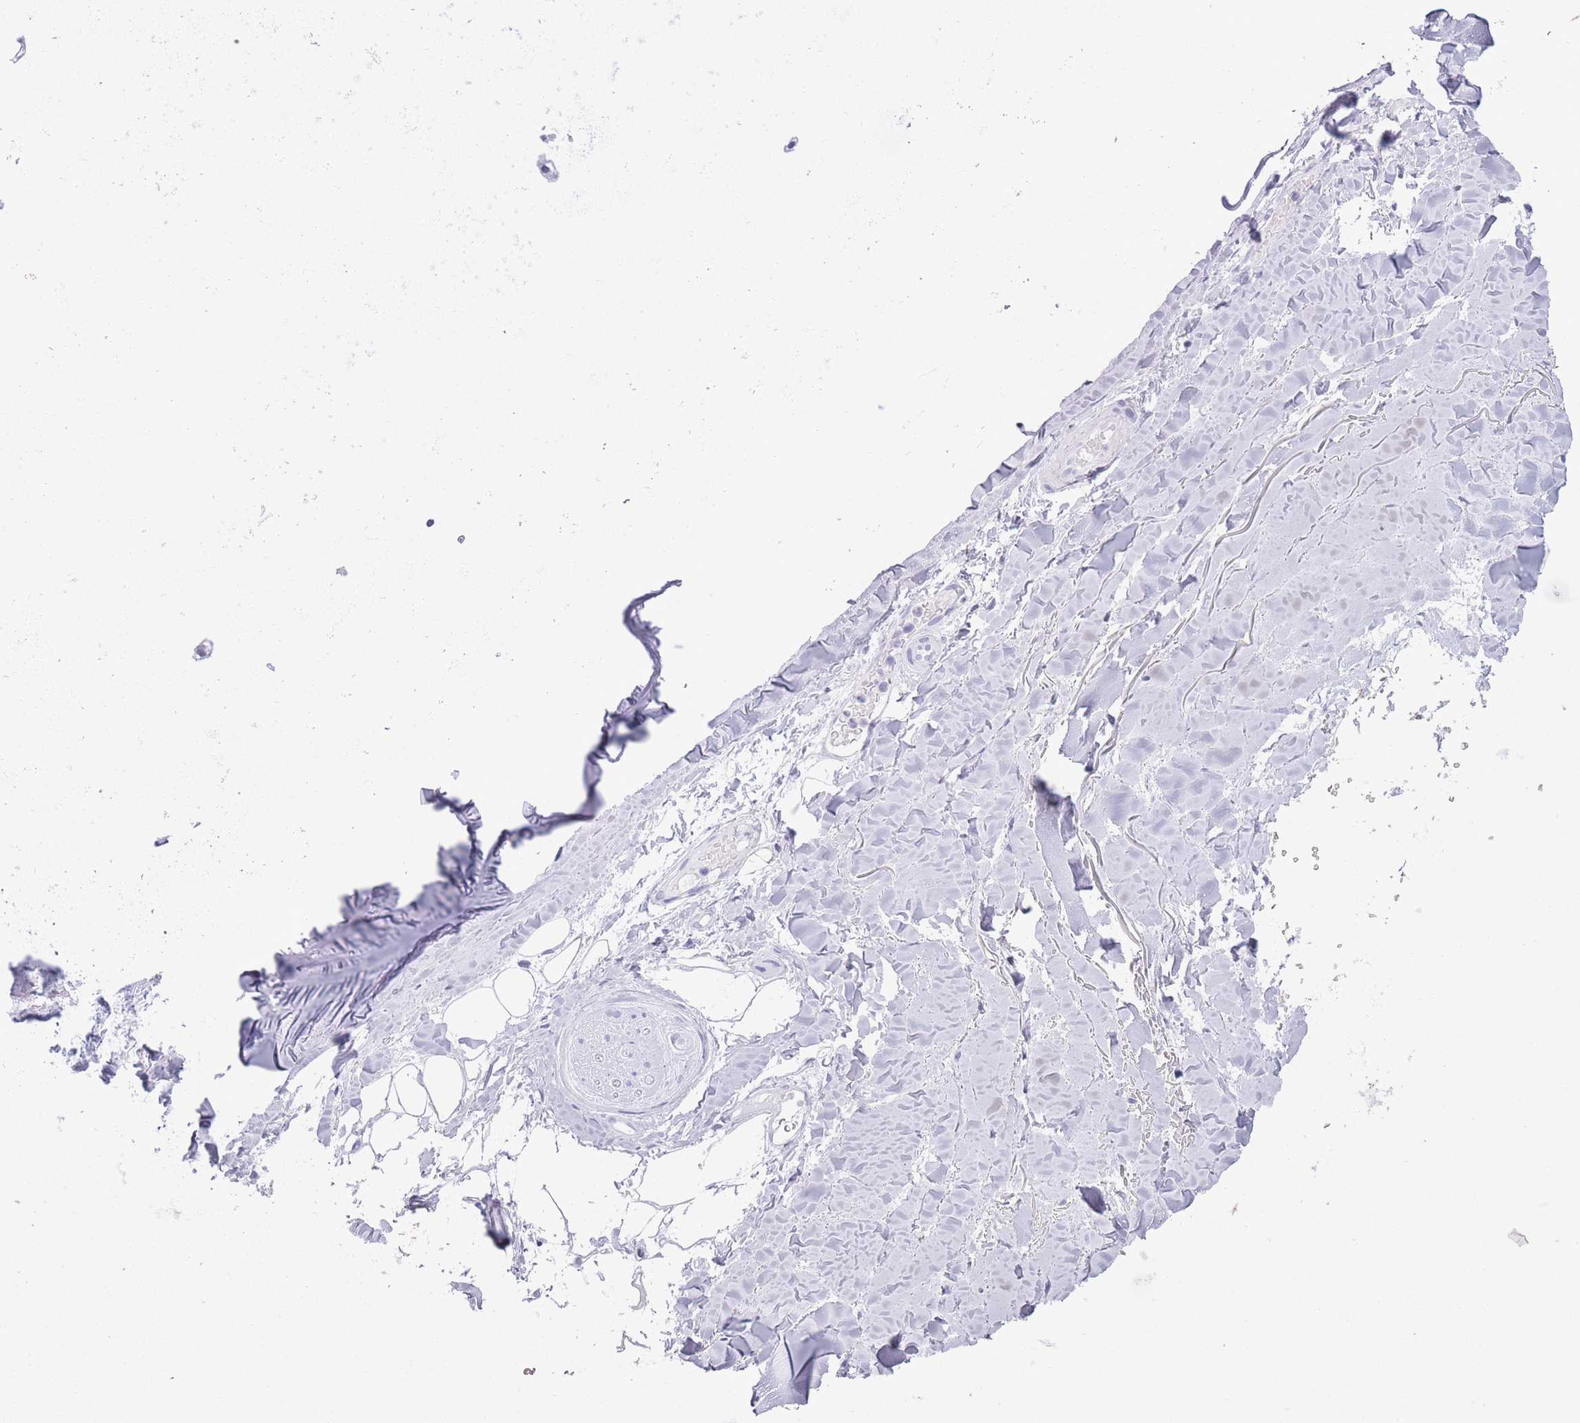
{"staining": {"intensity": "negative", "quantity": "none", "location": "none"}, "tissue": "adipose tissue", "cell_type": "Adipocytes", "image_type": "normal", "snomed": [{"axis": "morphology", "description": "Normal tissue, NOS"}, {"axis": "topography", "description": "Cartilage tissue"}], "caption": "This is an IHC image of normal adipose tissue. There is no expression in adipocytes.", "gene": "OR4F16", "patient": {"sex": "male", "age": 80}}